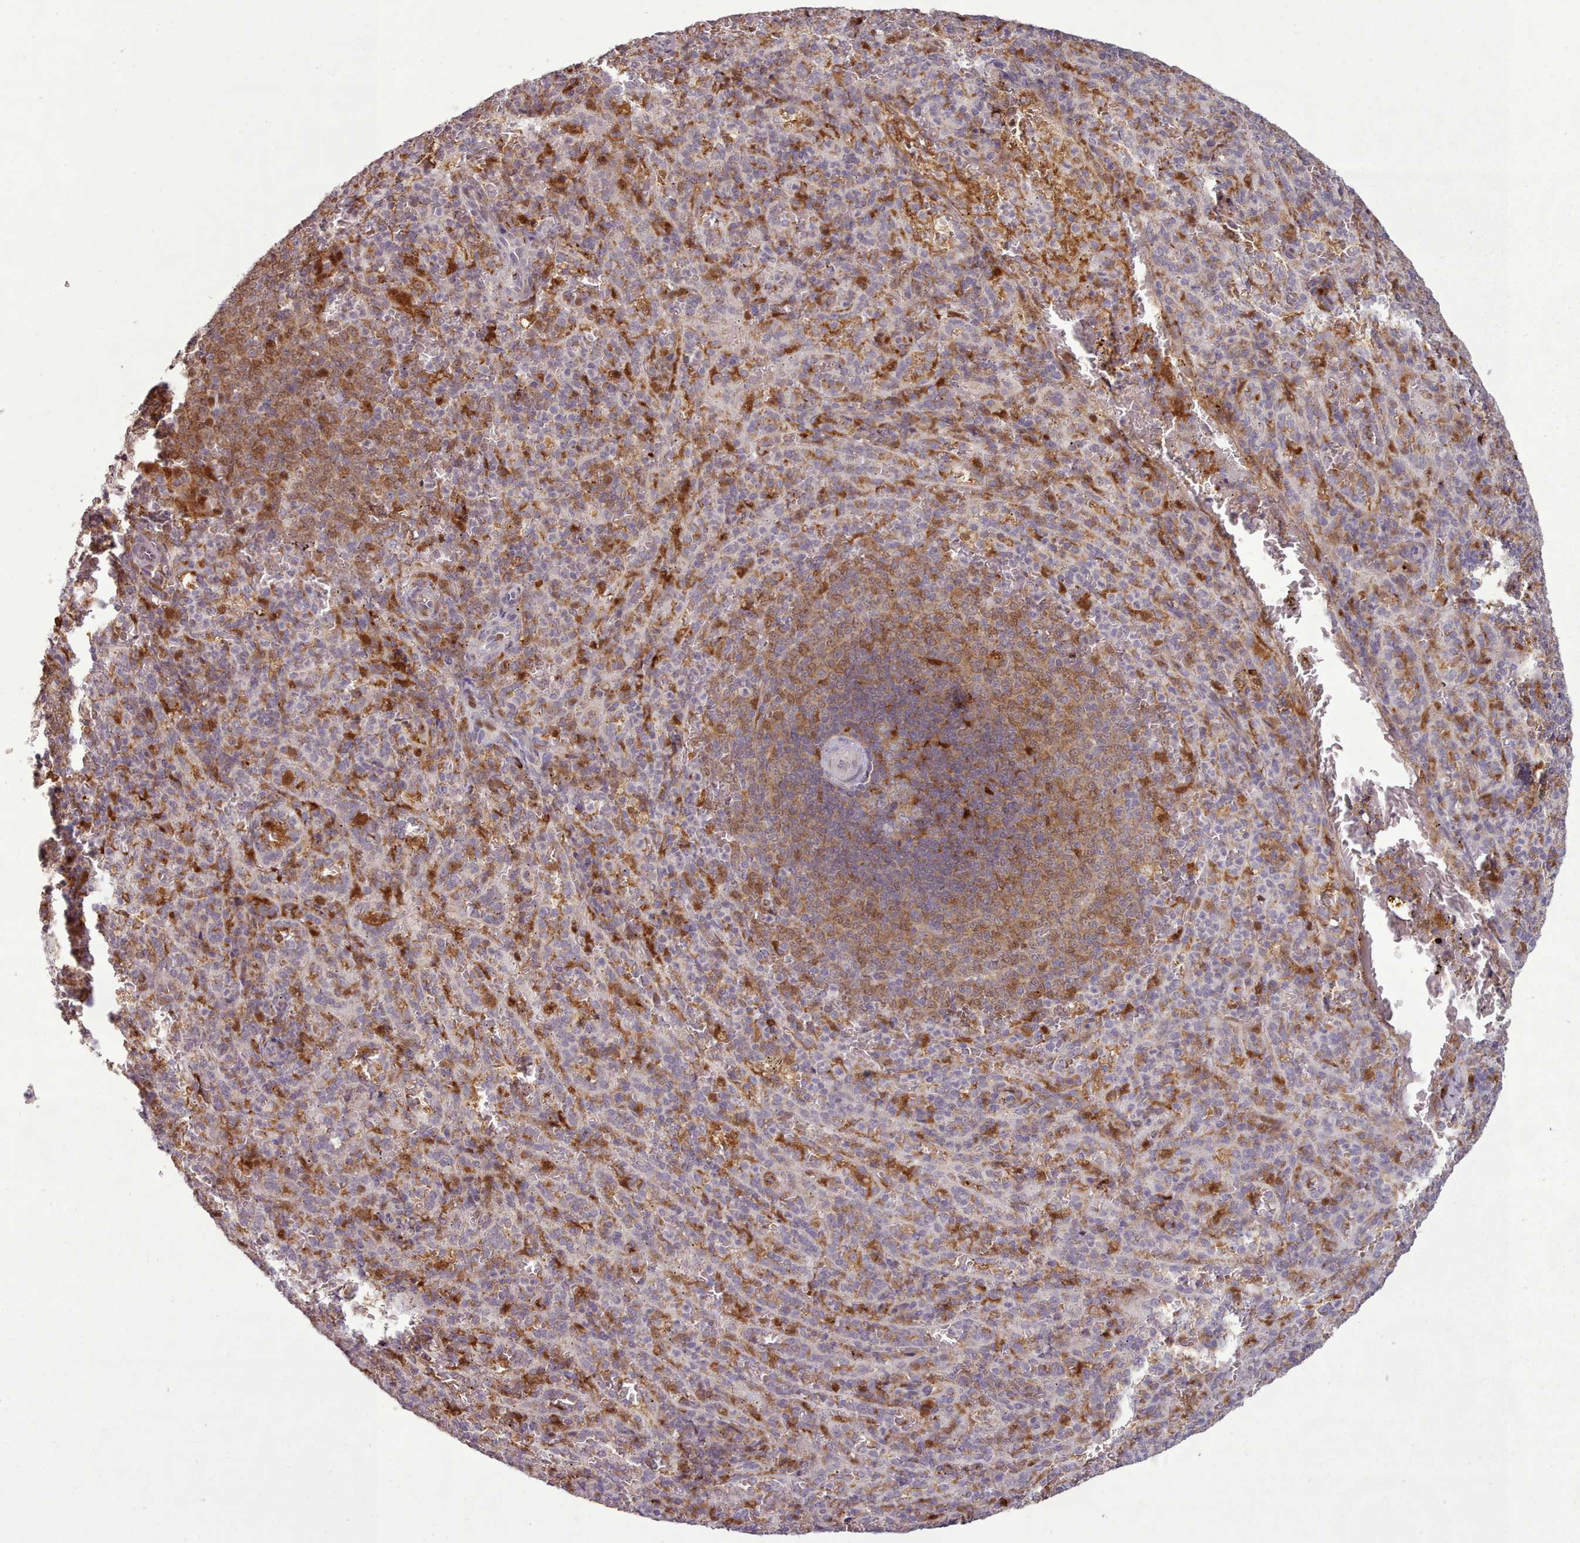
{"staining": {"intensity": "moderate", "quantity": "<25%", "location": "cytoplasmic/membranous"}, "tissue": "spleen", "cell_type": "Cells in red pulp", "image_type": "normal", "snomed": [{"axis": "morphology", "description": "Normal tissue, NOS"}, {"axis": "topography", "description": "Spleen"}], "caption": "Brown immunohistochemical staining in unremarkable human spleen exhibits moderate cytoplasmic/membranous positivity in approximately <25% of cells in red pulp. (DAB (3,3'-diaminobenzidine) IHC with brightfield microscopy, high magnification).", "gene": "LGALS9B", "patient": {"sex": "female", "age": 21}}